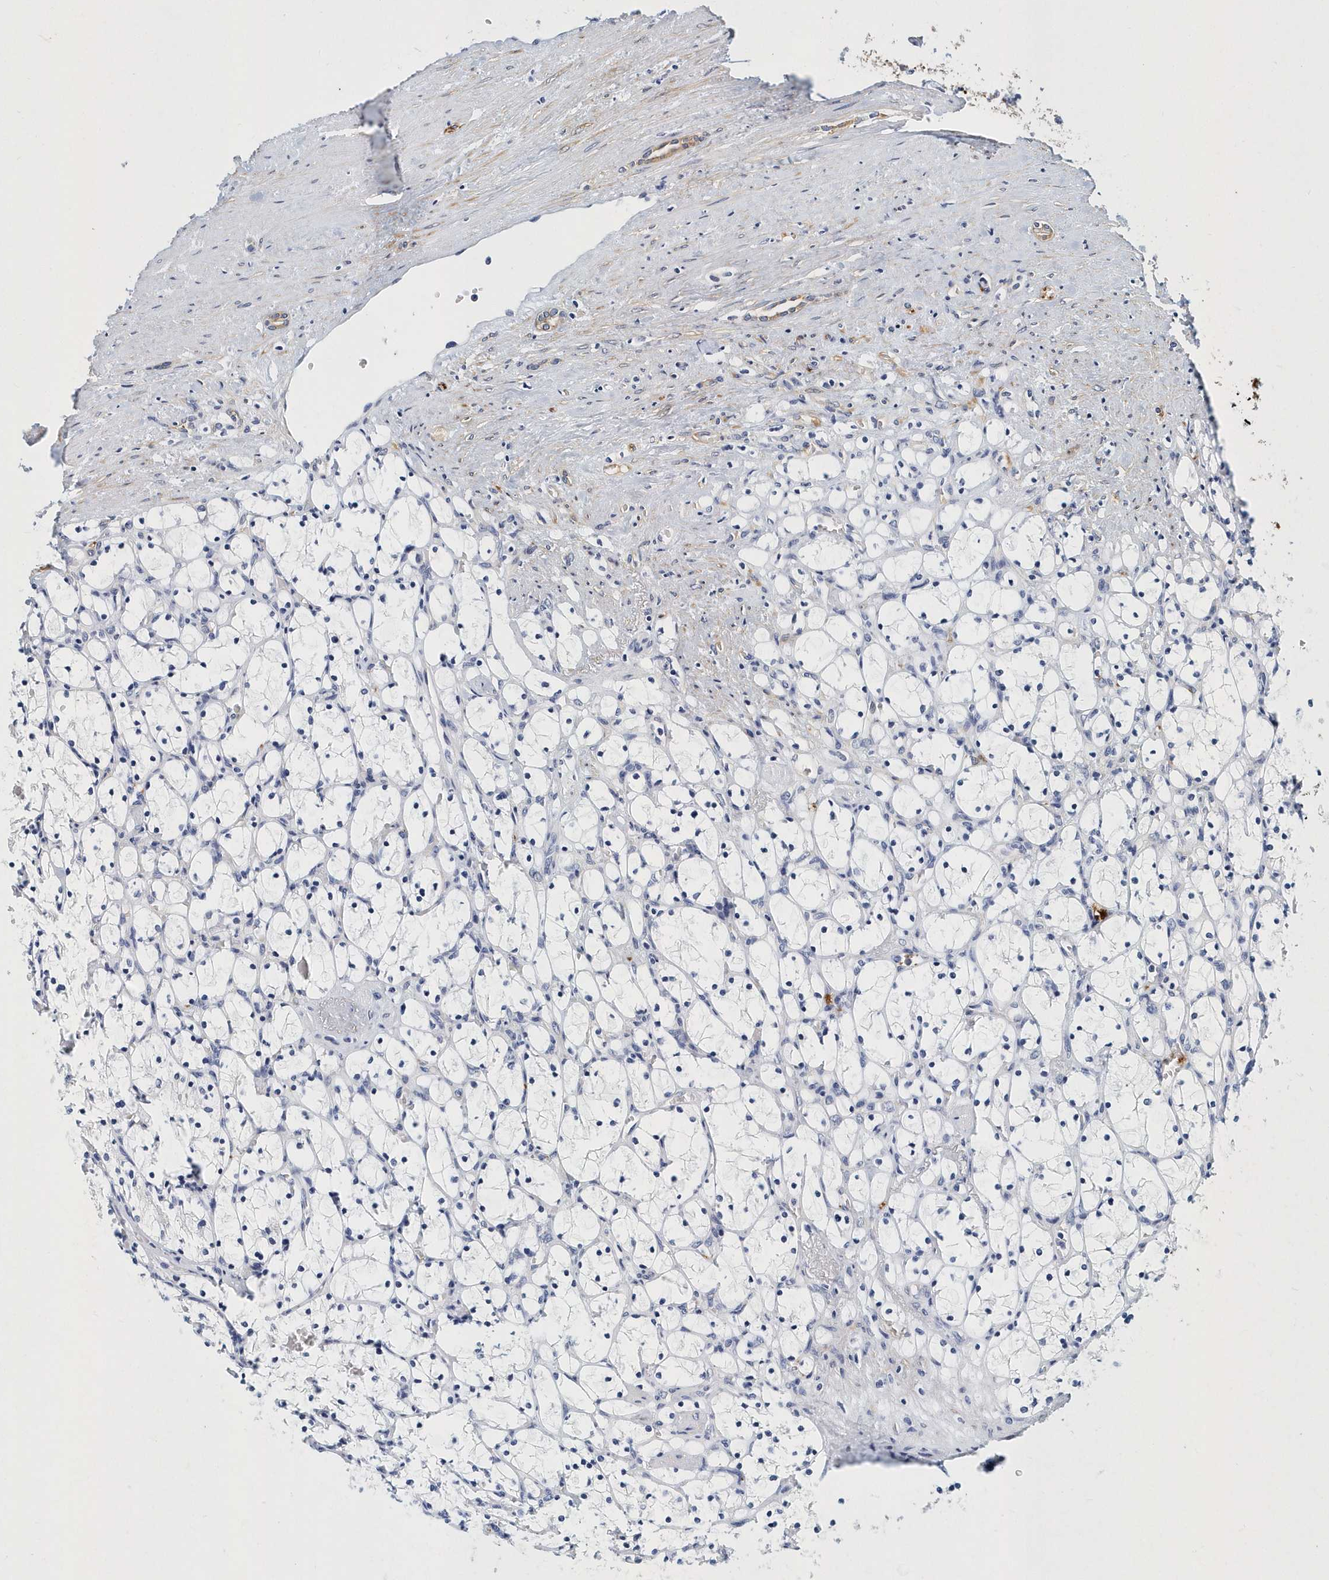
{"staining": {"intensity": "negative", "quantity": "none", "location": "none"}, "tissue": "renal cancer", "cell_type": "Tumor cells", "image_type": "cancer", "snomed": [{"axis": "morphology", "description": "Adenocarcinoma, NOS"}, {"axis": "topography", "description": "Kidney"}], "caption": "The micrograph exhibits no significant staining in tumor cells of renal cancer (adenocarcinoma).", "gene": "ITGA2B", "patient": {"sex": "female", "age": 69}}